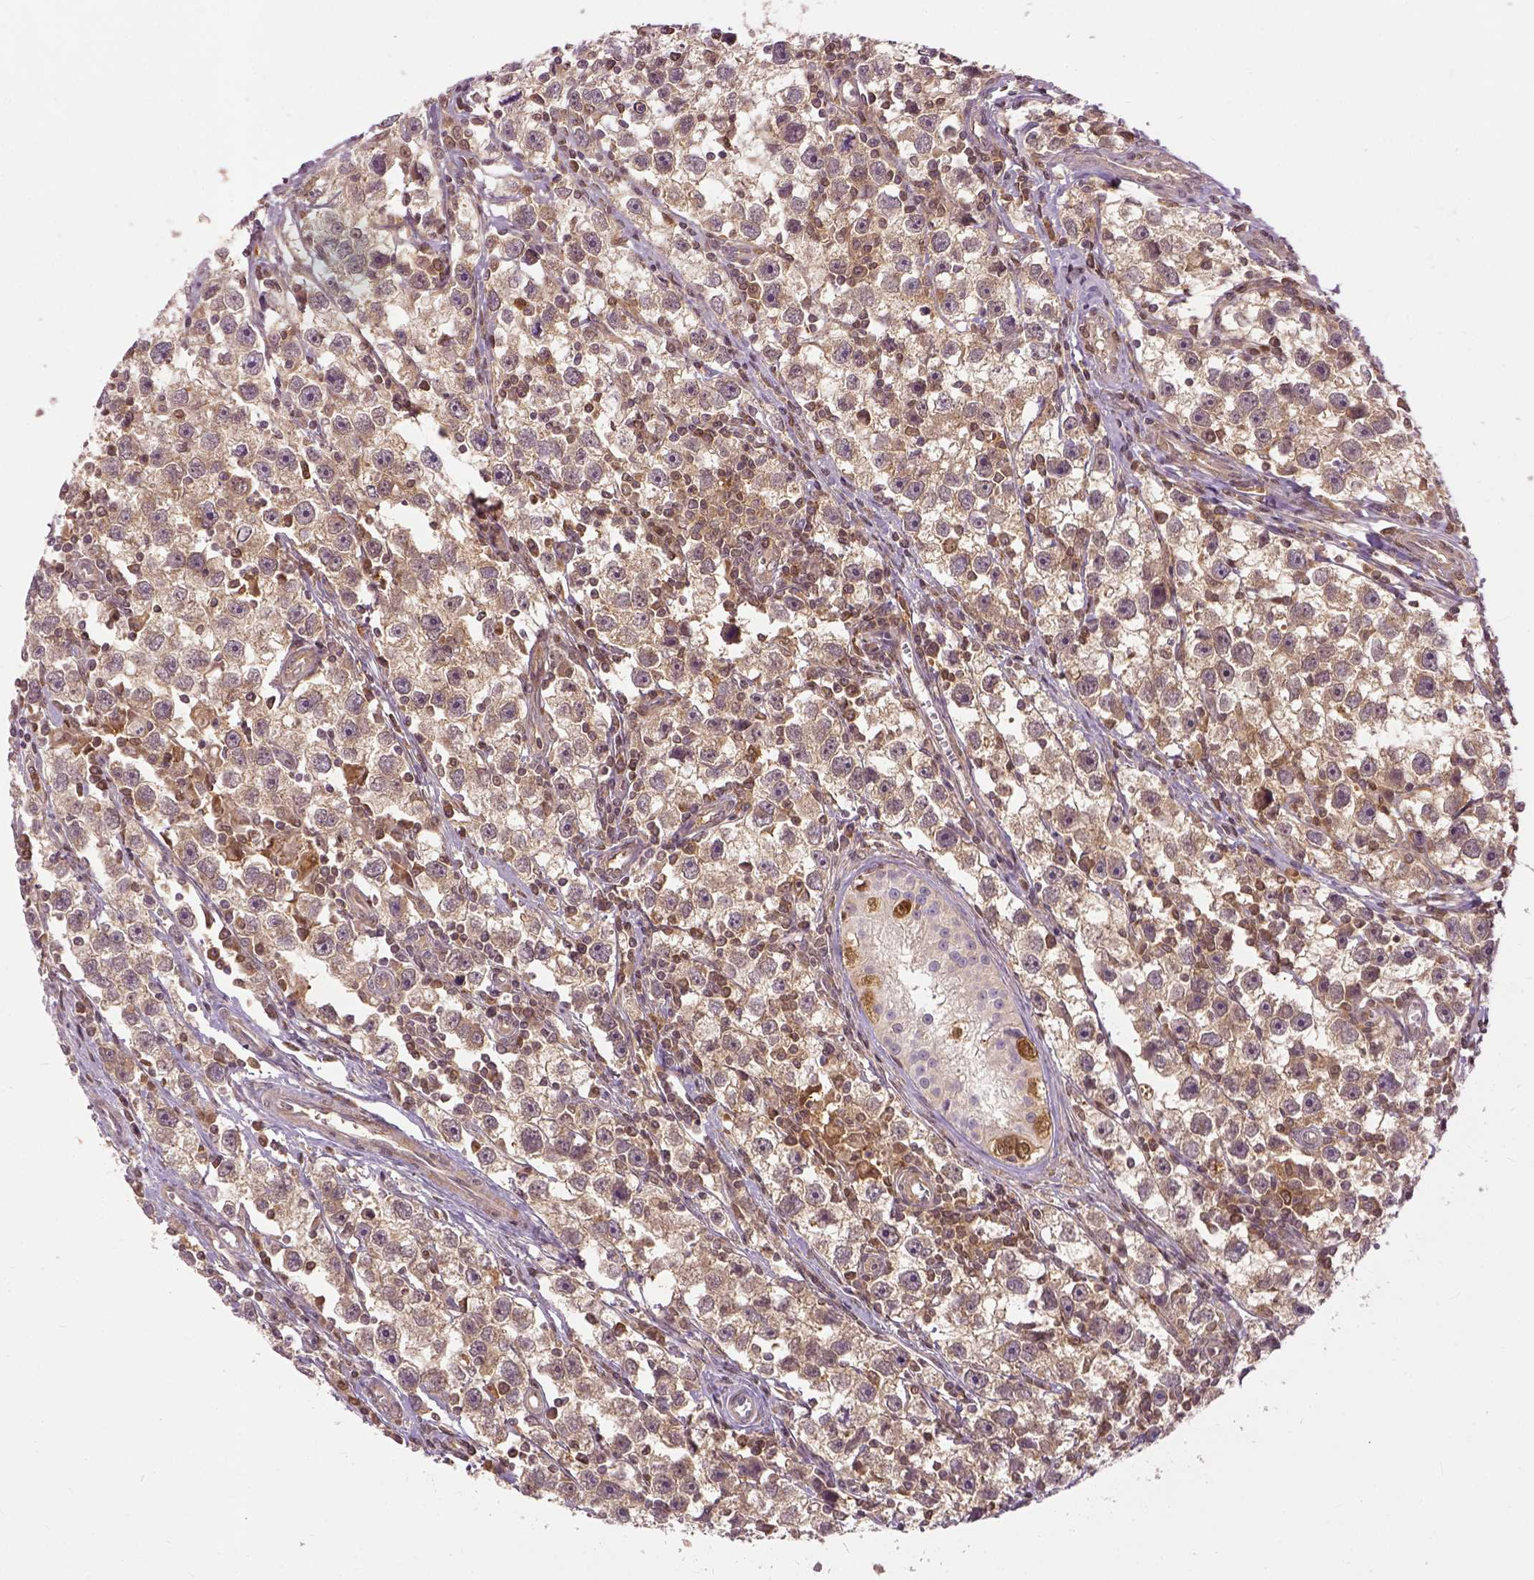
{"staining": {"intensity": "moderate", "quantity": "<25%", "location": "cytoplasmic/membranous"}, "tissue": "testis cancer", "cell_type": "Tumor cells", "image_type": "cancer", "snomed": [{"axis": "morphology", "description": "Seminoma, NOS"}, {"axis": "topography", "description": "Testis"}], "caption": "This is a histology image of IHC staining of seminoma (testis), which shows moderate expression in the cytoplasmic/membranous of tumor cells.", "gene": "GPI", "patient": {"sex": "male", "age": 30}}